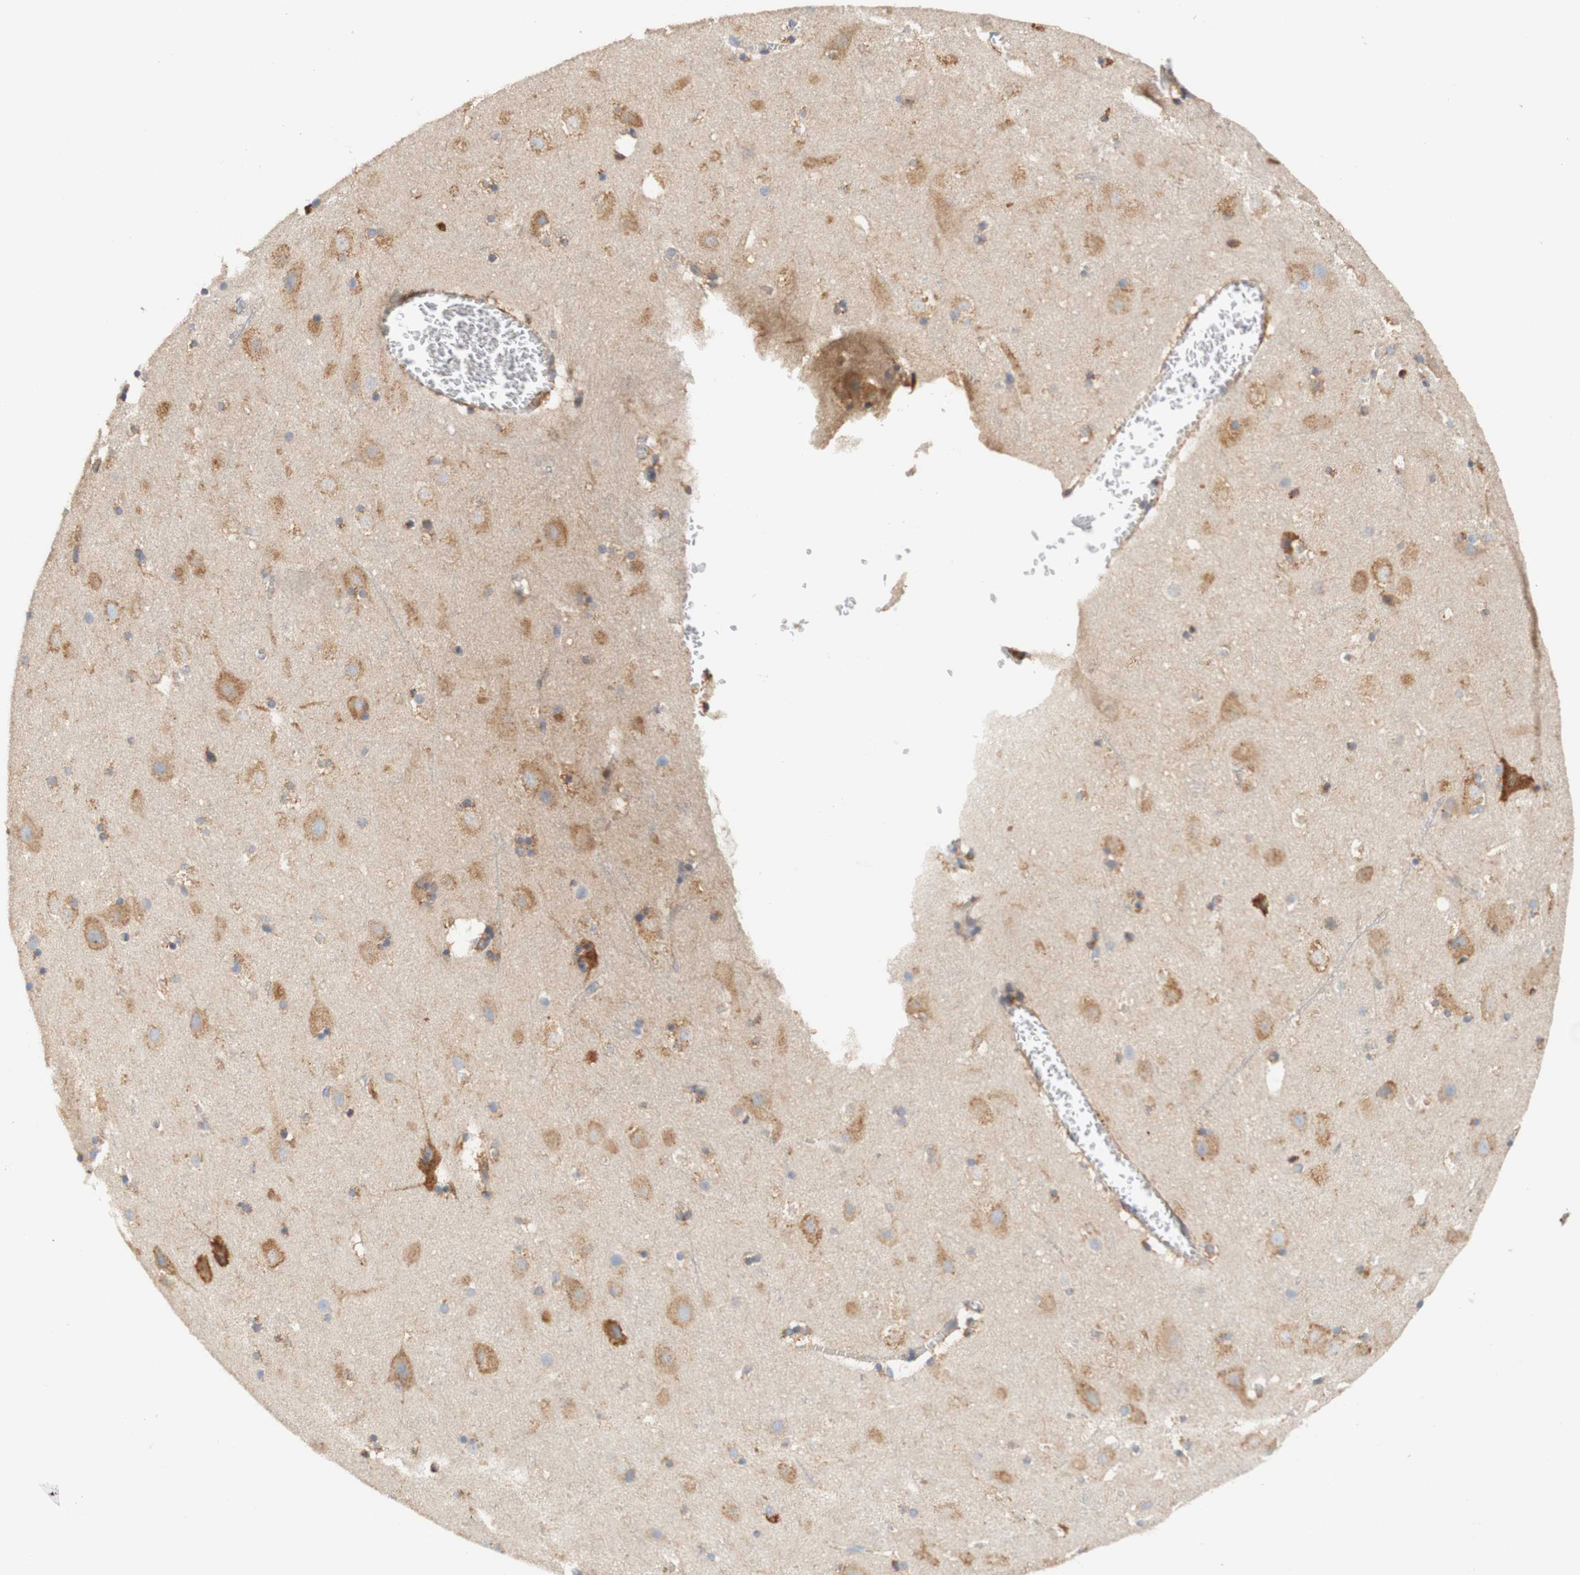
{"staining": {"intensity": "weak", "quantity": ">75%", "location": "cytoplasmic/membranous"}, "tissue": "cerebral cortex", "cell_type": "Endothelial cells", "image_type": "normal", "snomed": [{"axis": "morphology", "description": "Normal tissue, NOS"}, {"axis": "topography", "description": "Cerebral cortex"}], "caption": "Immunohistochemistry (IHC) of benign cerebral cortex demonstrates low levels of weak cytoplasmic/membranous expression in about >75% of endothelial cells.", "gene": "EIF2AK4", "patient": {"sex": "male", "age": 45}}